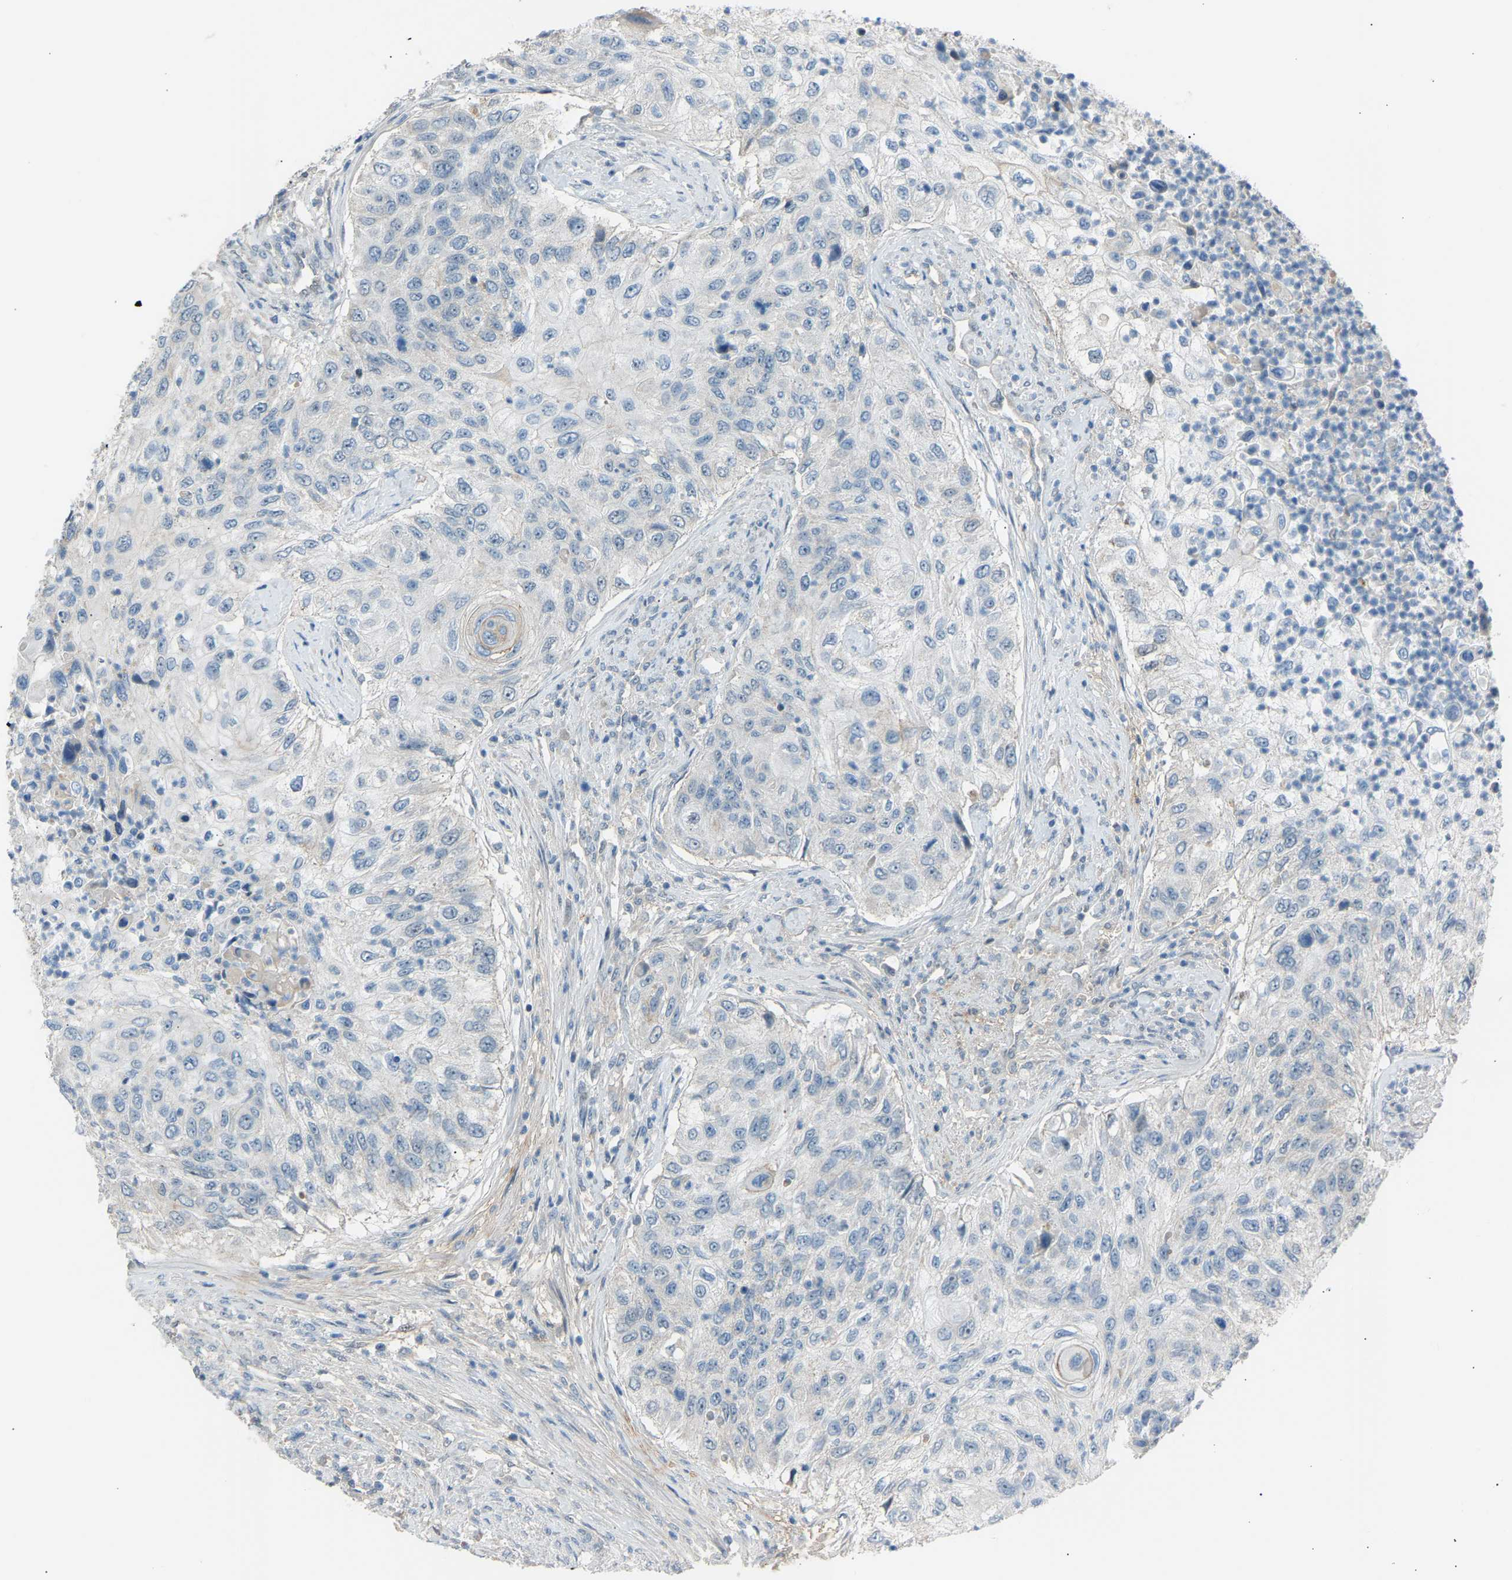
{"staining": {"intensity": "negative", "quantity": "none", "location": "none"}, "tissue": "urothelial cancer", "cell_type": "Tumor cells", "image_type": "cancer", "snomed": [{"axis": "morphology", "description": "Urothelial carcinoma, High grade"}, {"axis": "topography", "description": "Urinary bladder"}], "caption": "The photomicrograph exhibits no significant positivity in tumor cells of urothelial cancer.", "gene": "VPS41", "patient": {"sex": "female", "age": 60}}